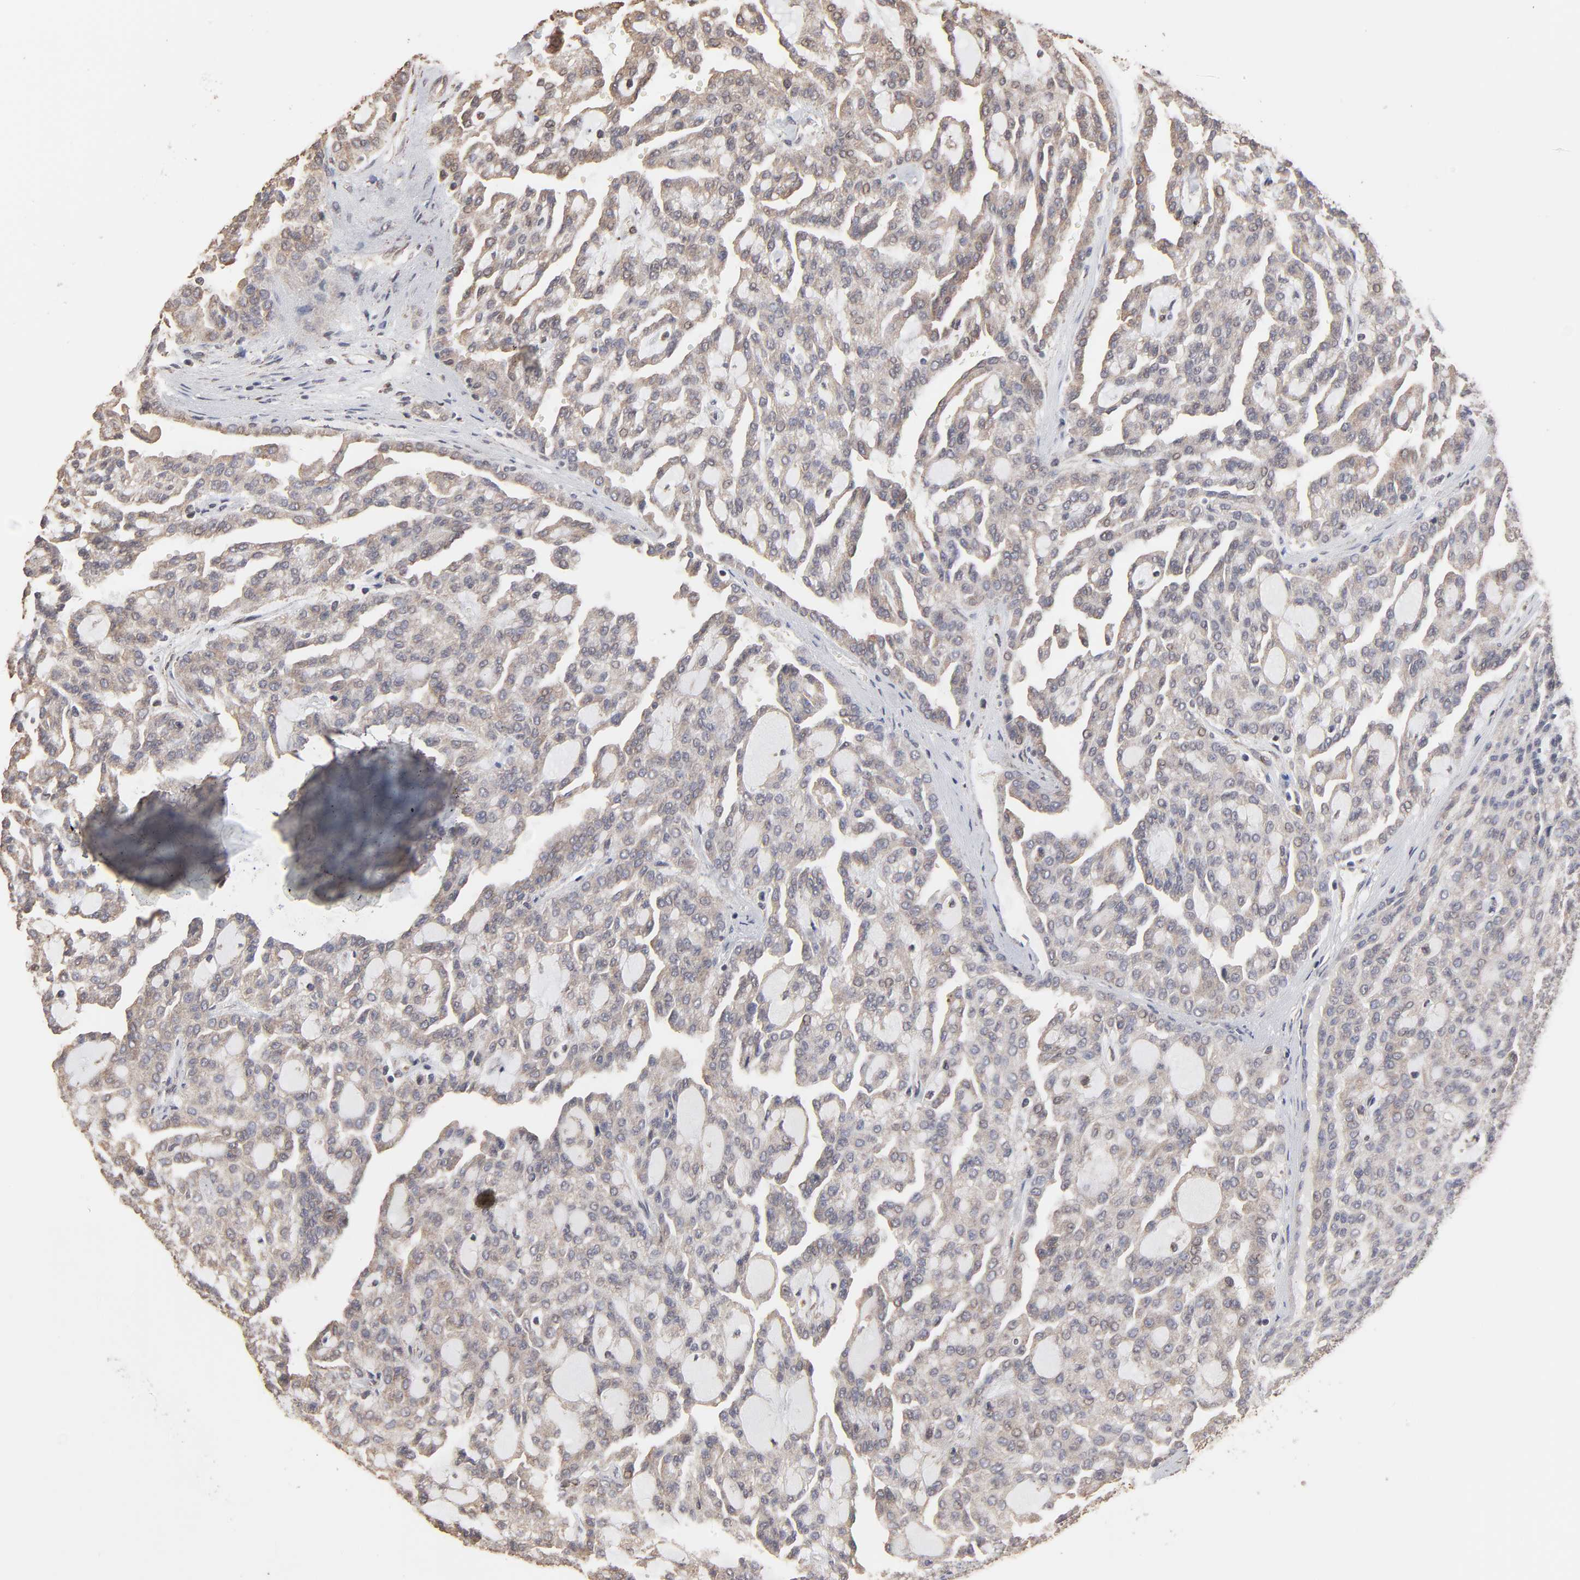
{"staining": {"intensity": "weak", "quantity": "25%-75%", "location": "cytoplasmic/membranous"}, "tissue": "renal cancer", "cell_type": "Tumor cells", "image_type": "cancer", "snomed": [{"axis": "morphology", "description": "Adenocarcinoma, NOS"}, {"axis": "topography", "description": "Kidney"}], "caption": "Immunohistochemistry (DAB (3,3'-diaminobenzidine)) staining of human renal adenocarcinoma reveals weak cytoplasmic/membranous protein expression in approximately 25%-75% of tumor cells. The staining was performed using DAB to visualize the protein expression in brown, while the nuclei were stained in blue with hematoxylin (Magnification: 20x).", "gene": "CHM", "patient": {"sex": "male", "age": 63}}